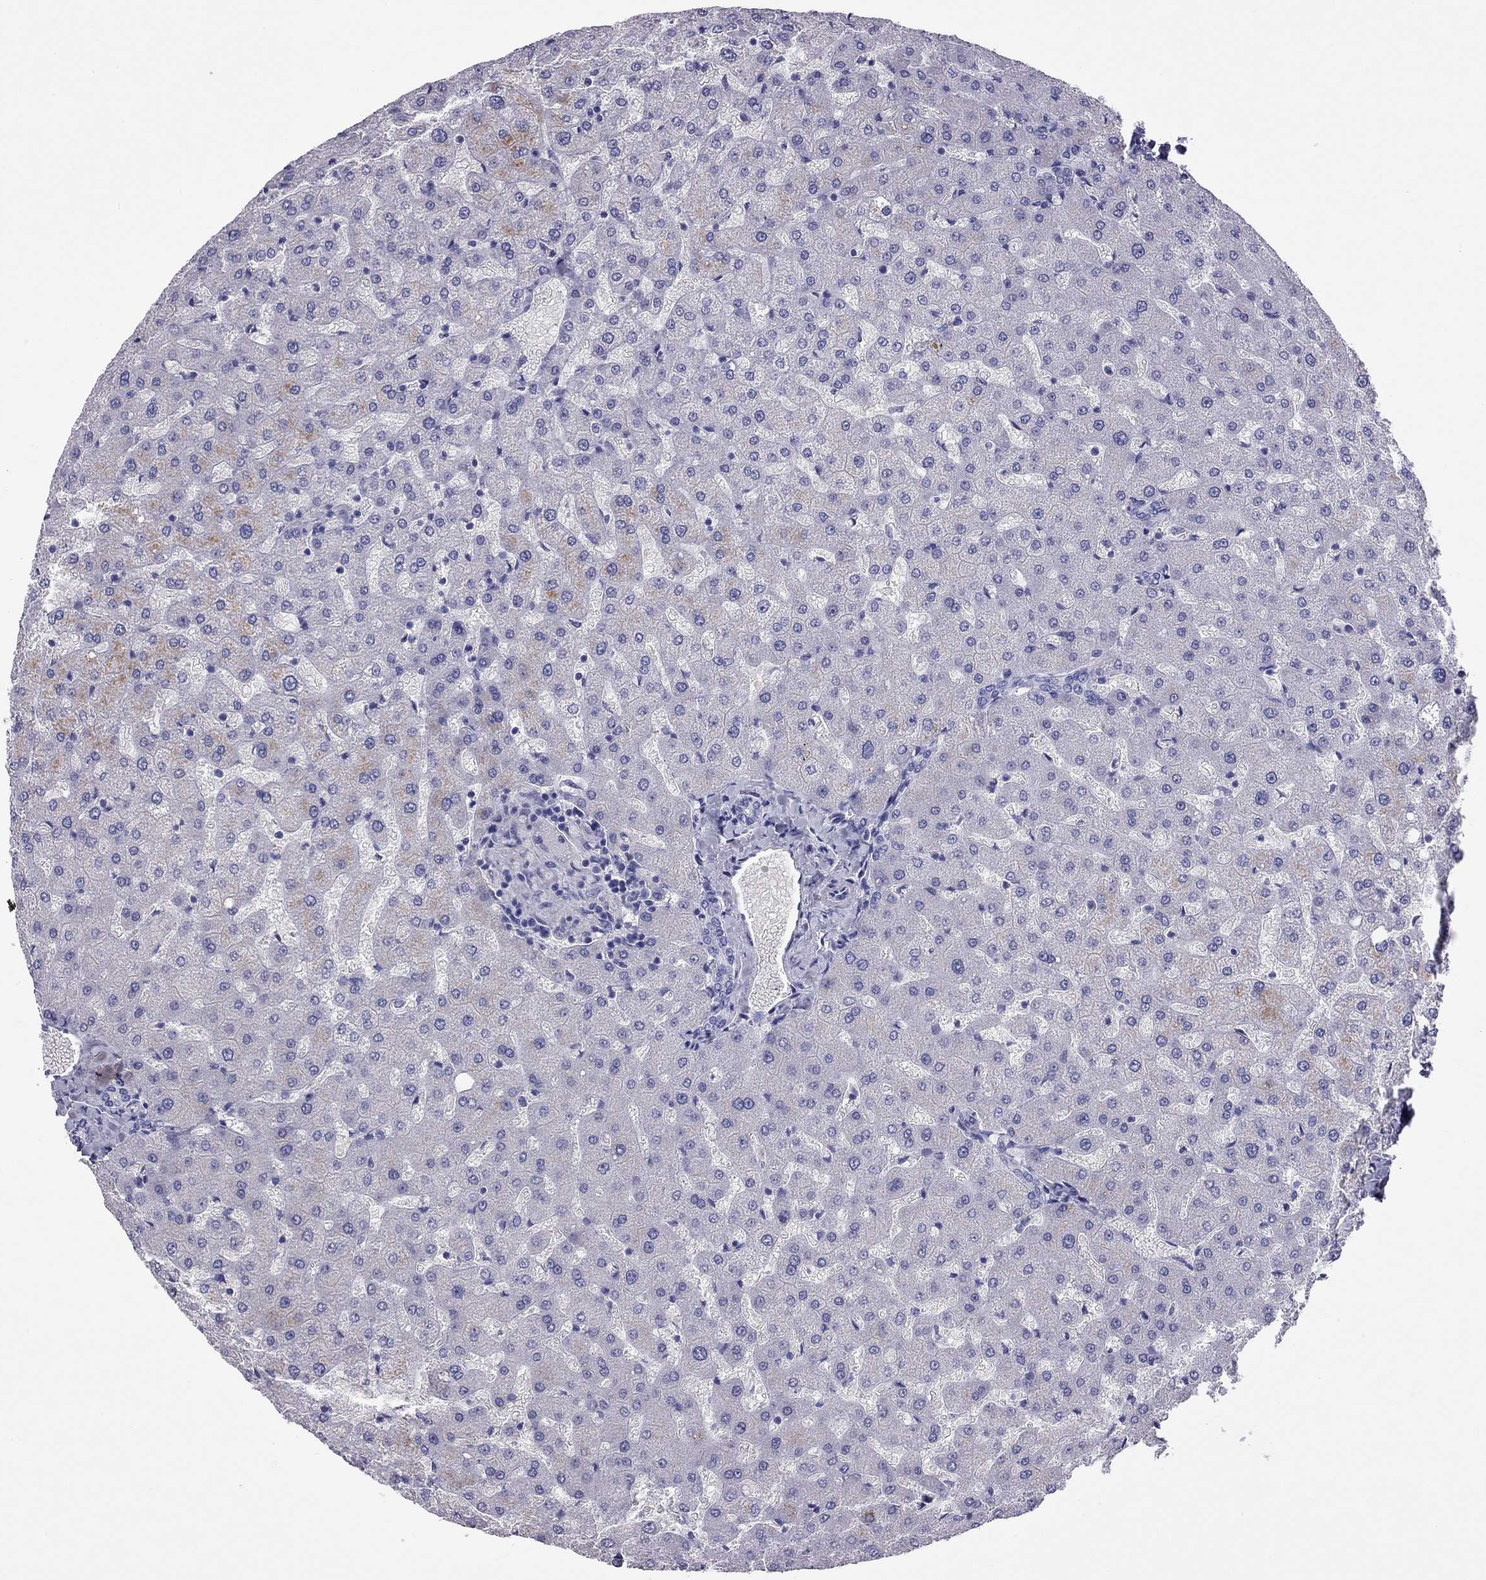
{"staining": {"intensity": "negative", "quantity": "none", "location": "none"}, "tissue": "liver", "cell_type": "Cholangiocytes", "image_type": "normal", "snomed": [{"axis": "morphology", "description": "Normal tissue, NOS"}, {"axis": "topography", "description": "Liver"}], "caption": "Micrograph shows no protein staining in cholangiocytes of normal liver.", "gene": "ODF4", "patient": {"sex": "female", "age": 50}}